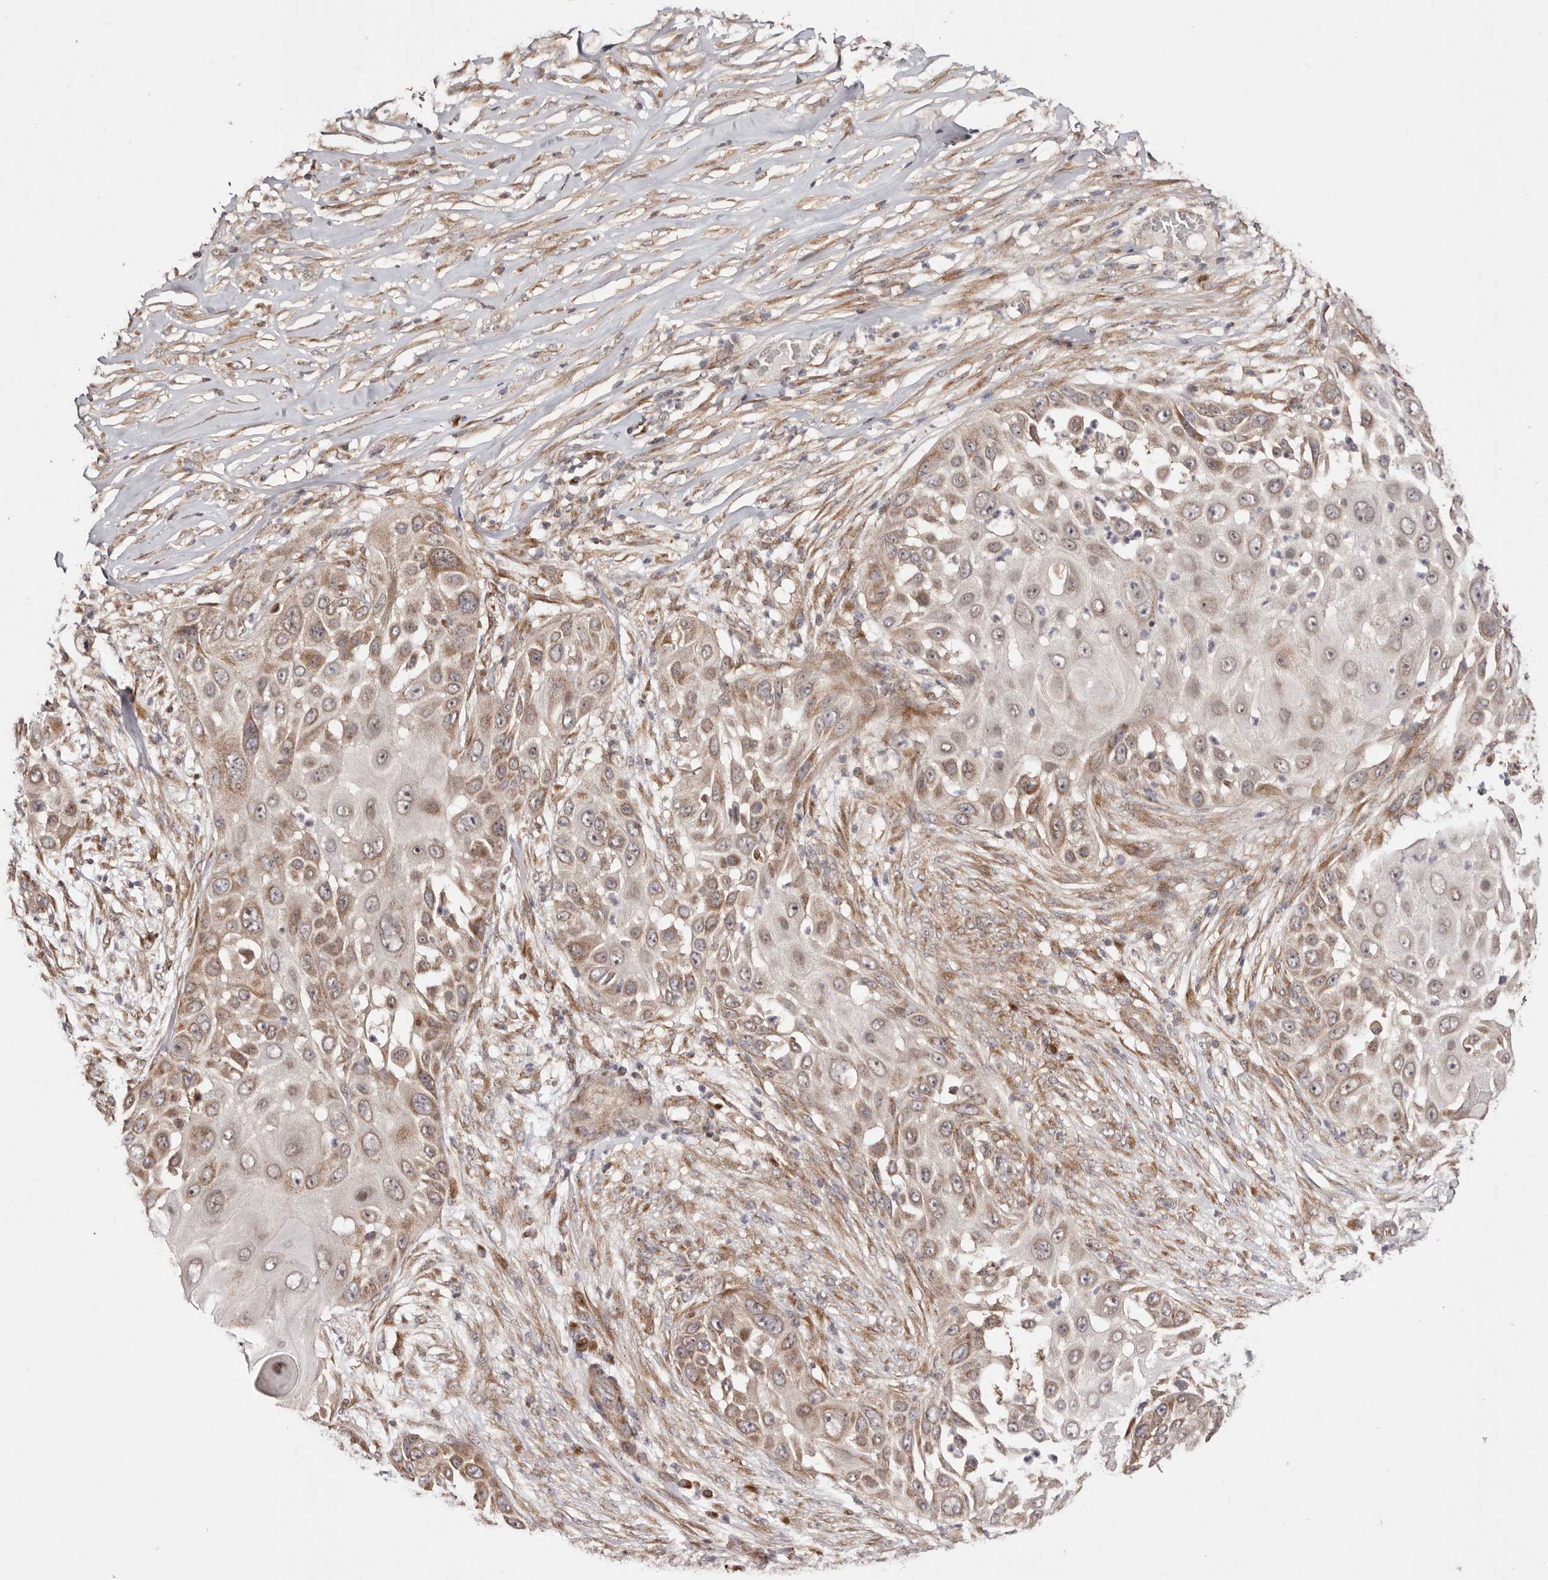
{"staining": {"intensity": "moderate", "quantity": ">75%", "location": "cytoplasmic/membranous"}, "tissue": "skin cancer", "cell_type": "Tumor cells", "image_type": "cancer", "snomed": [{"axis": "morphology", "description": "Squamous cell carcinoma, NOS"}, {"axis": "topography", "description": "Skin"}], "caption": "Immunohistochemical staining of squamous cell carcinoma (skin) demonstrates medium levels of moderate cytoplasmic/membranous staining in approximately >75% of tumor cells.", "gene": "EGR3", "patient": {"sex": "female", "age": 44}}